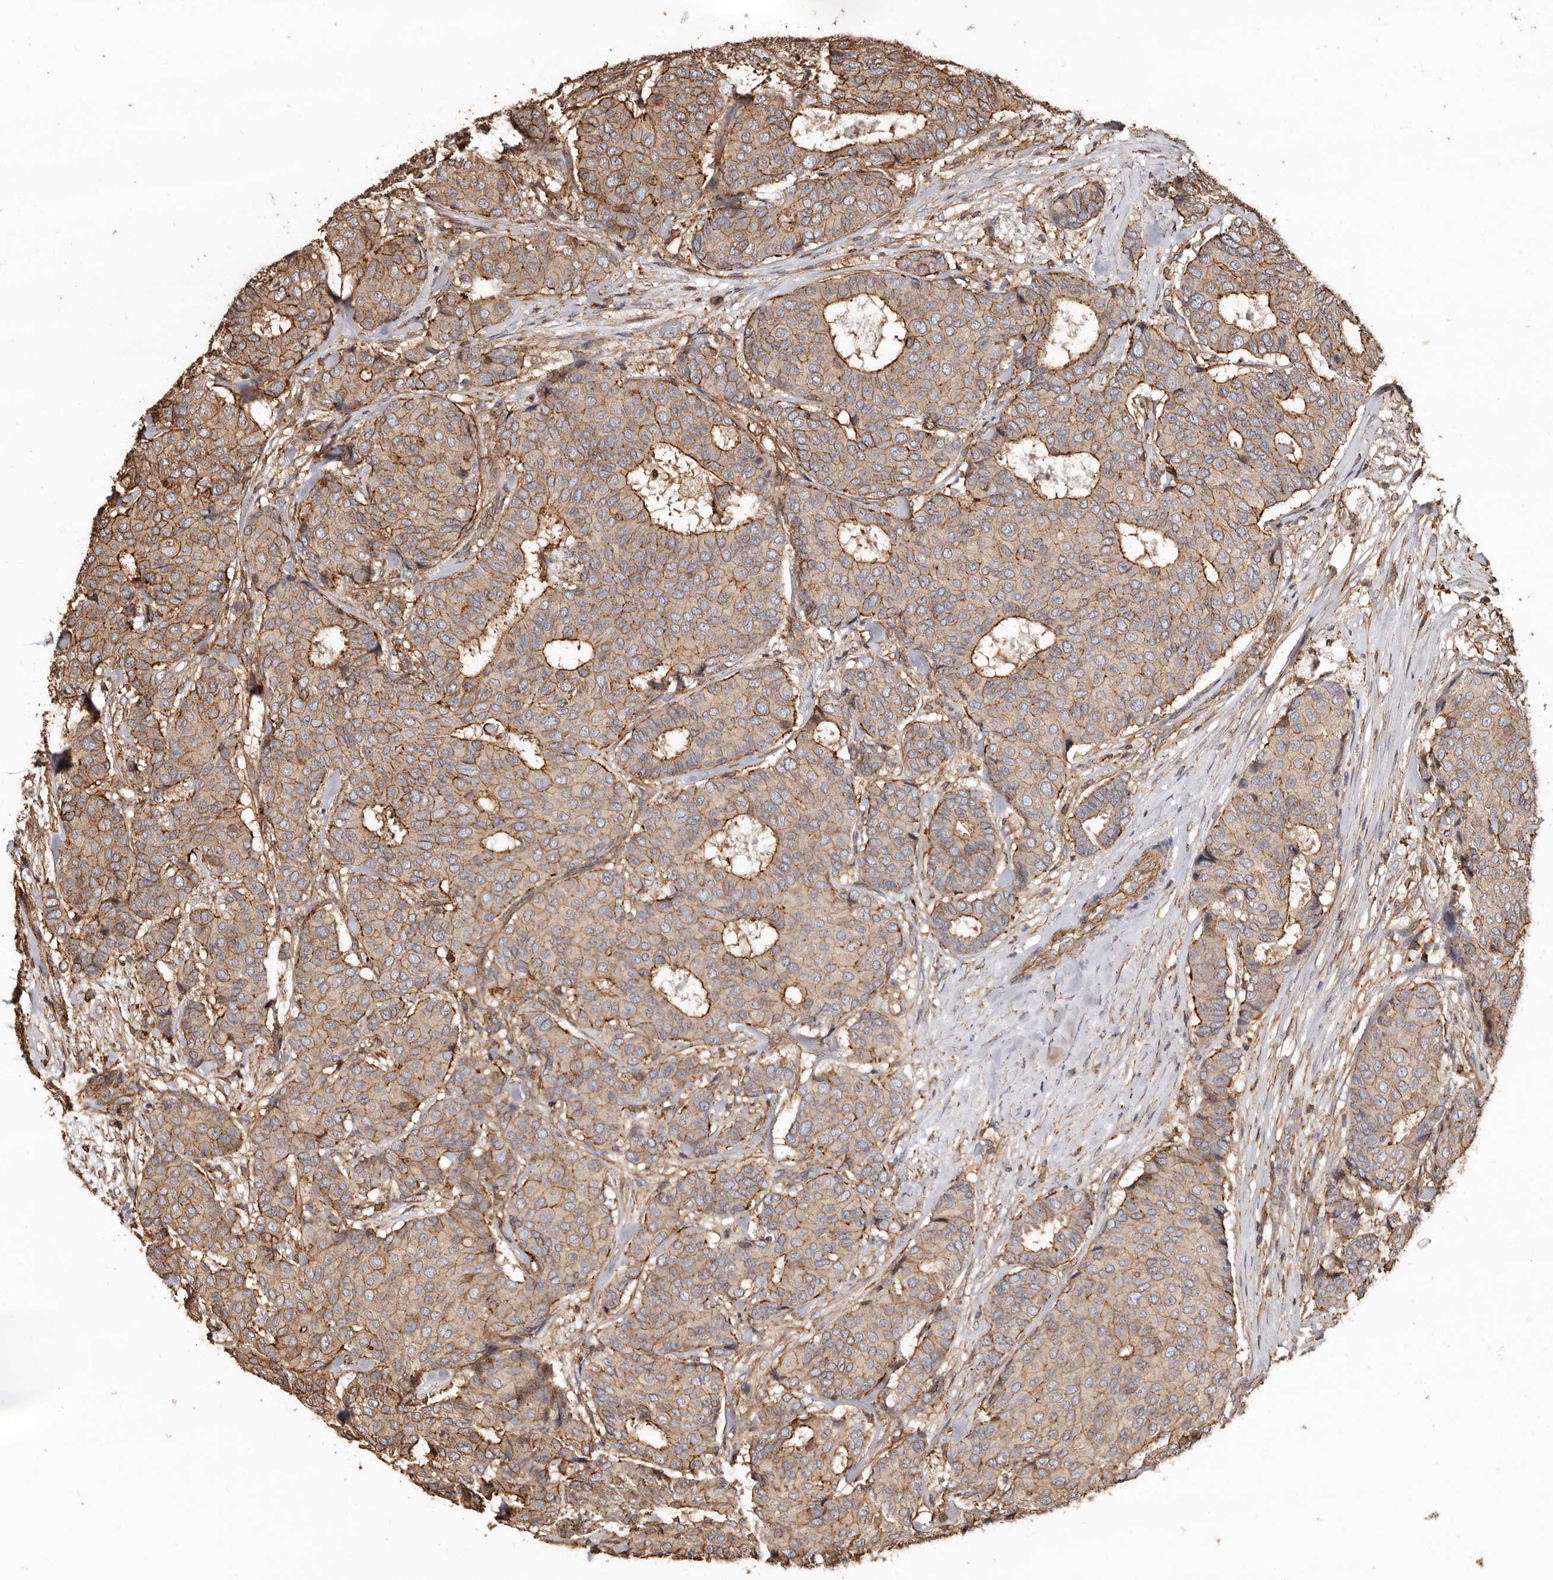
{"staining": {"intensity": "moderate", "quantity": "25%-75%", "location": "cytoplasmic/membranous"}, "tissue": "breast cancer", "cell_type": "Tumor cells", "image_type": "cancer", "snomed": [{"axis": "morphology", "description": "Duct carcinoma"}, {"axis": "topography", "description": "Breast"}], "caption": "Moderate cytoplasmic/membranous expression is seen in approximately 25%-75% of tumor cells in breast cancer. (DAB (3,3'-diaminobenzidine) = brown stain, brightfield microscopy at high magnification).", "gene": "GSK3A", "patient": {"sex": "female", "age": 75}}